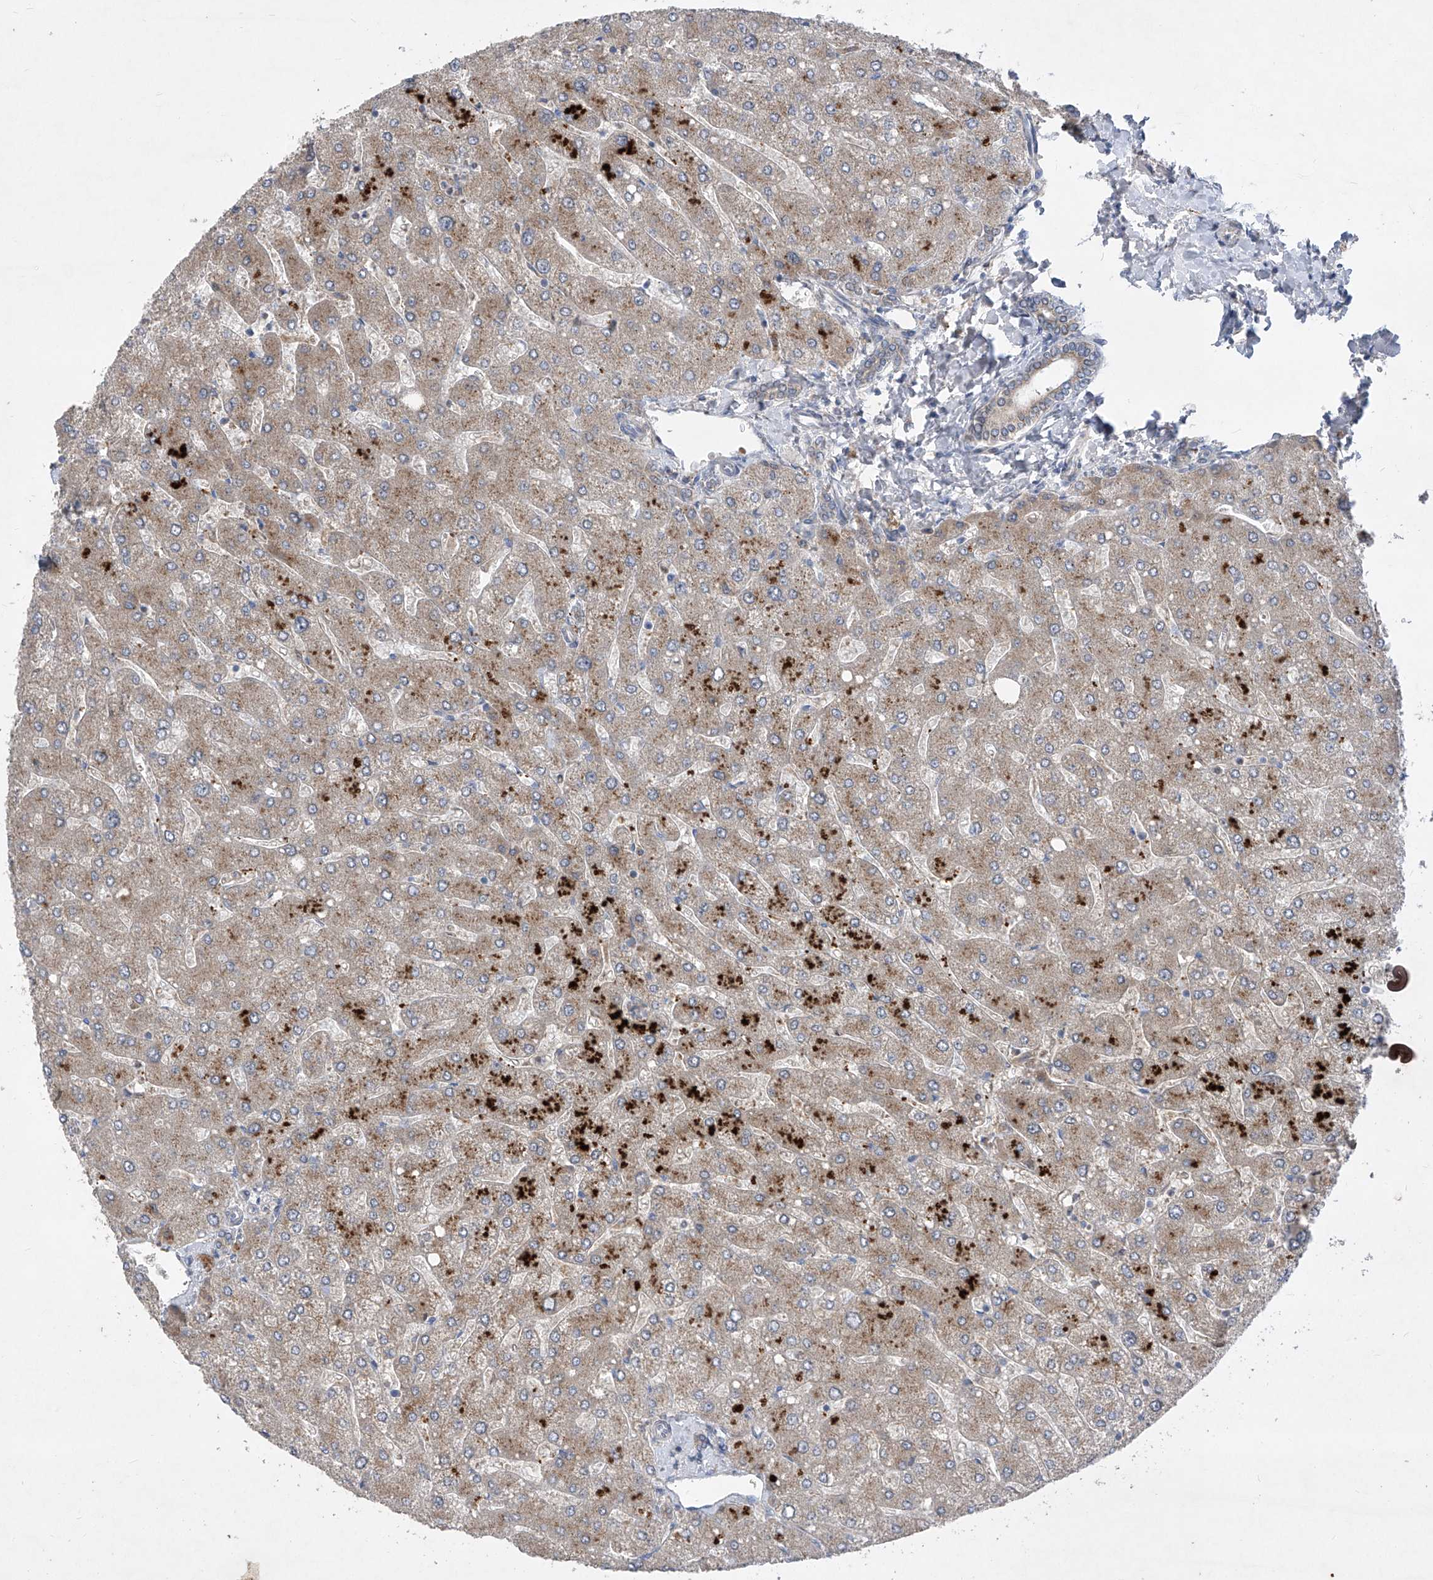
{"staining": {"intensity": "negative", "quantity": "none", "location": "none"}, "tissue": "liver", "cell_type": "Cholangiocytes", "image_type": "normal", "snomed": [{"axis": "morphology", "description": "Normal tissue, NOS"}, {"axis": "topography", "description": "Liver"}], "caption": "A high-resolution micrograph shows immunohistochemistry (IHC) staining of unremarkable liver, which reveals no significant staining in cholangiocytes.", "gene": "COQ3", "patient": {"sex": "male", "age": 55}}